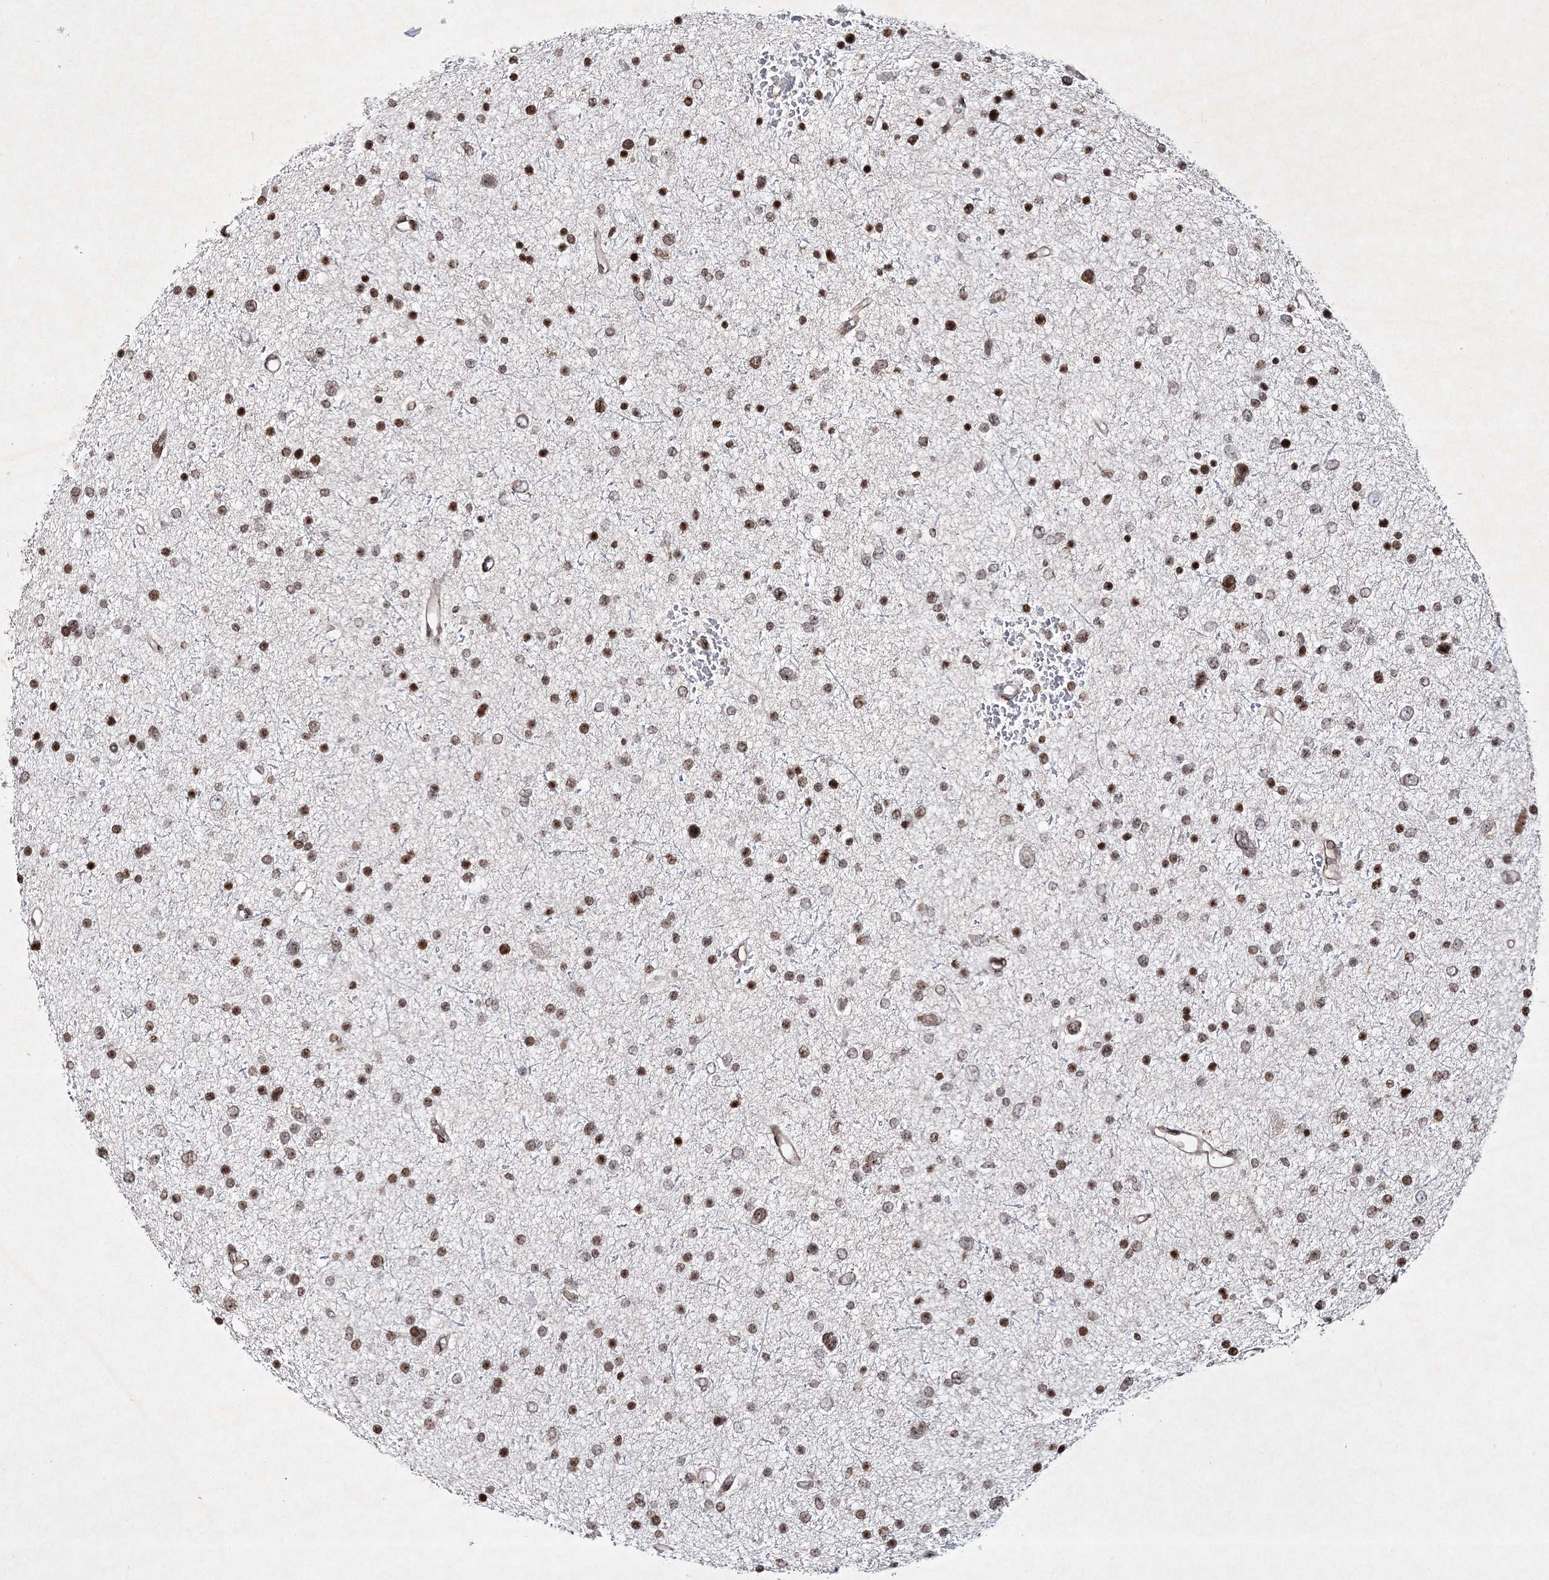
{"staining": {"intensity": "moderate", "quantity": ">75%", "location": "nuclear"}, "tissue": "glioma", "cell_type": "Tumor cells", "image_type": "cancer", "snomed": [{"axis": "morphology", "description": "Glioma, malignant, Low grade"}, {"axis": "topography", "description": "Brain"}], "caption": "This is an image of immunohistochemistry (IHC) staining of malignant glioma (low-grade), which shows moderate expression in the nuclear of tumor cells.", "gene": "SMIM29", "patient": {"sex": "female", "age": 37}}